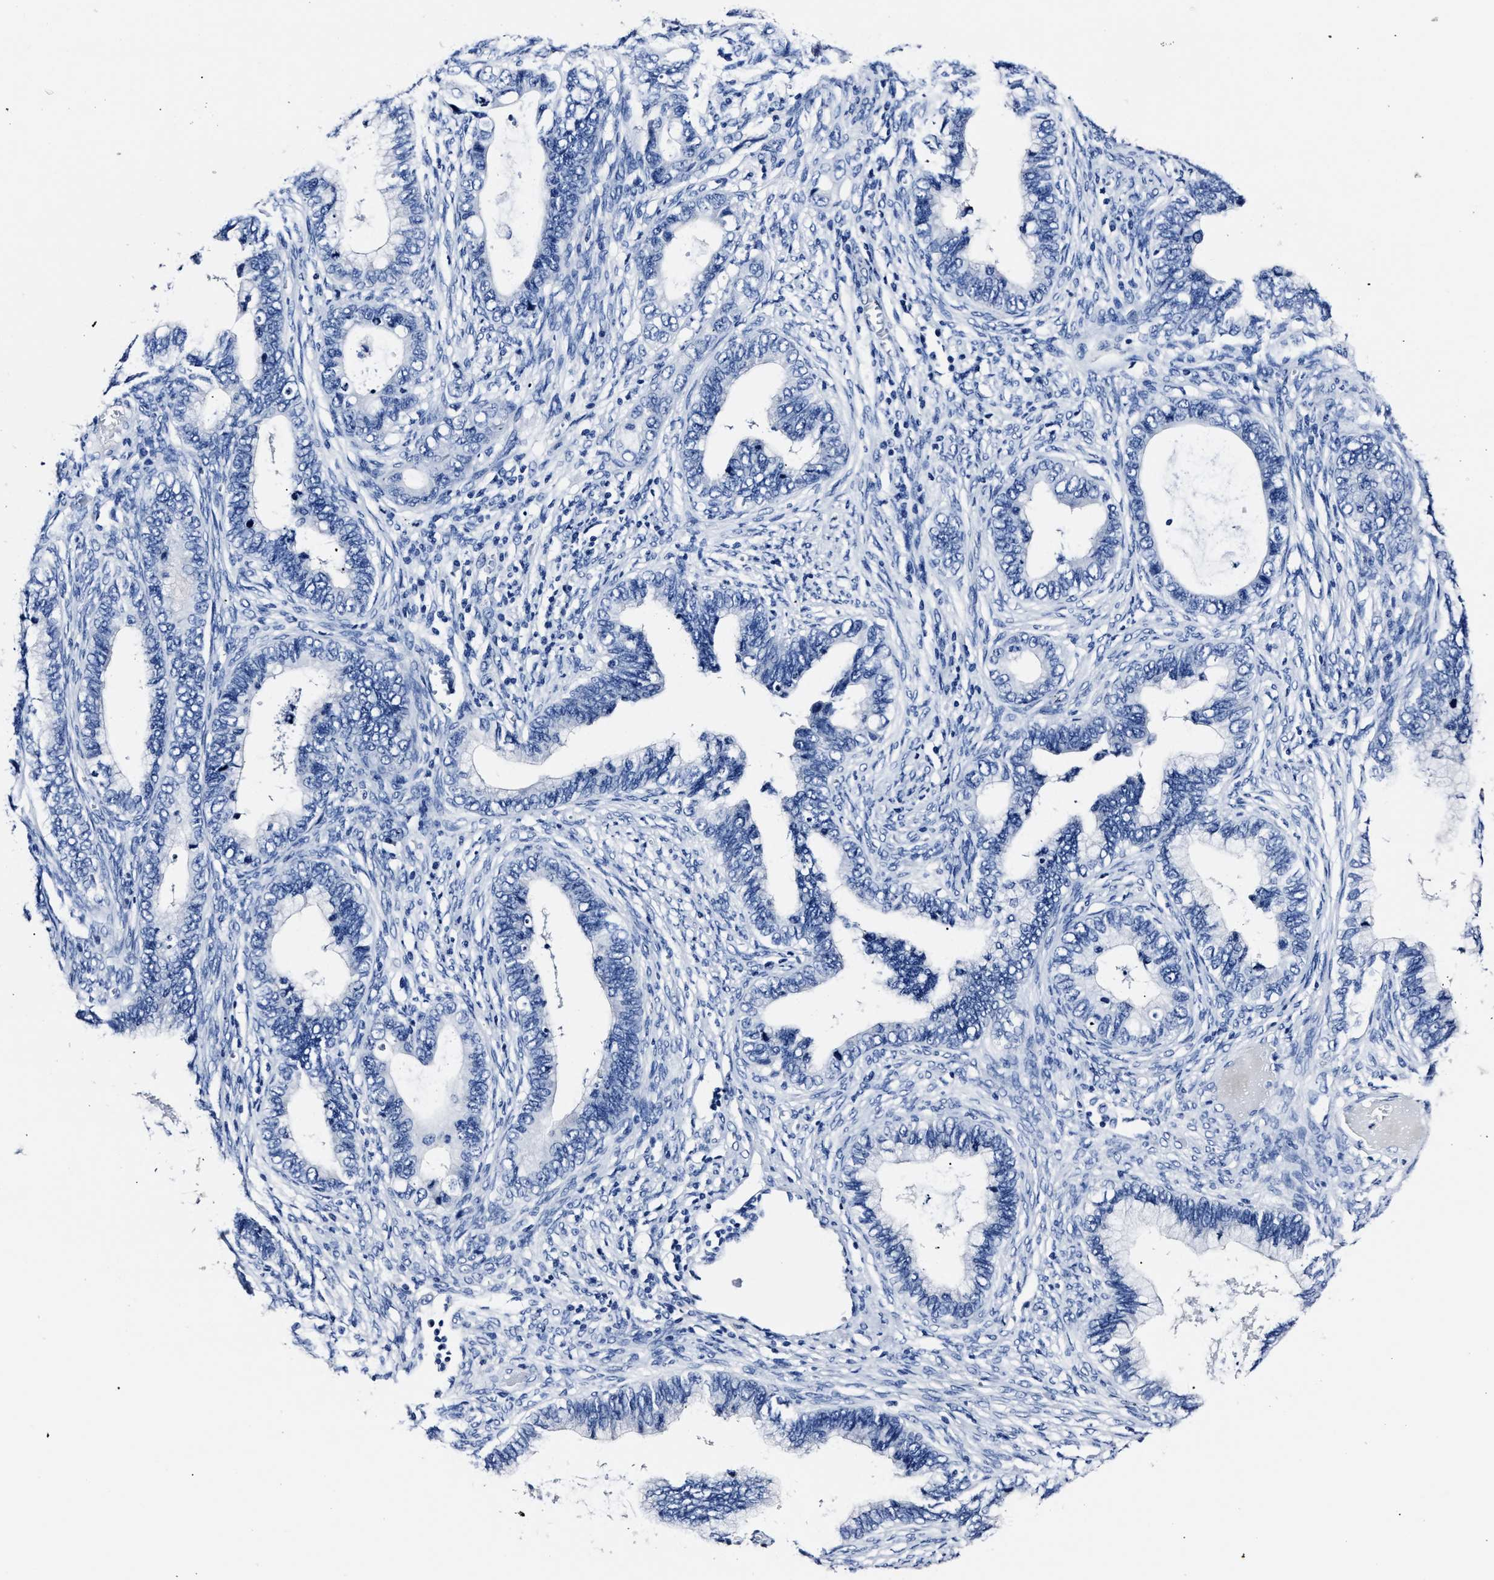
{"staining": {"intensity": "negative", "quantity": "none", "location": "none"}, "tissue": "cervical cancer", "cell_type": "Tumor cells", "image_type": "cancer", "snomed": [{"axis": "morphology", "description": "Adenocarcinoma, NOS"}, {"axis": "topography", "description": "Cervix"}], "caption": "Tumor cells show no significant protein expression in cervical cancer. (DAB (3,3'-diaminobenzidine) immunohistochemistry visualized using brightfield microscopy, high magnification).", "gene": "ALPG", "patient": {"sex": "female", "age": 44}}